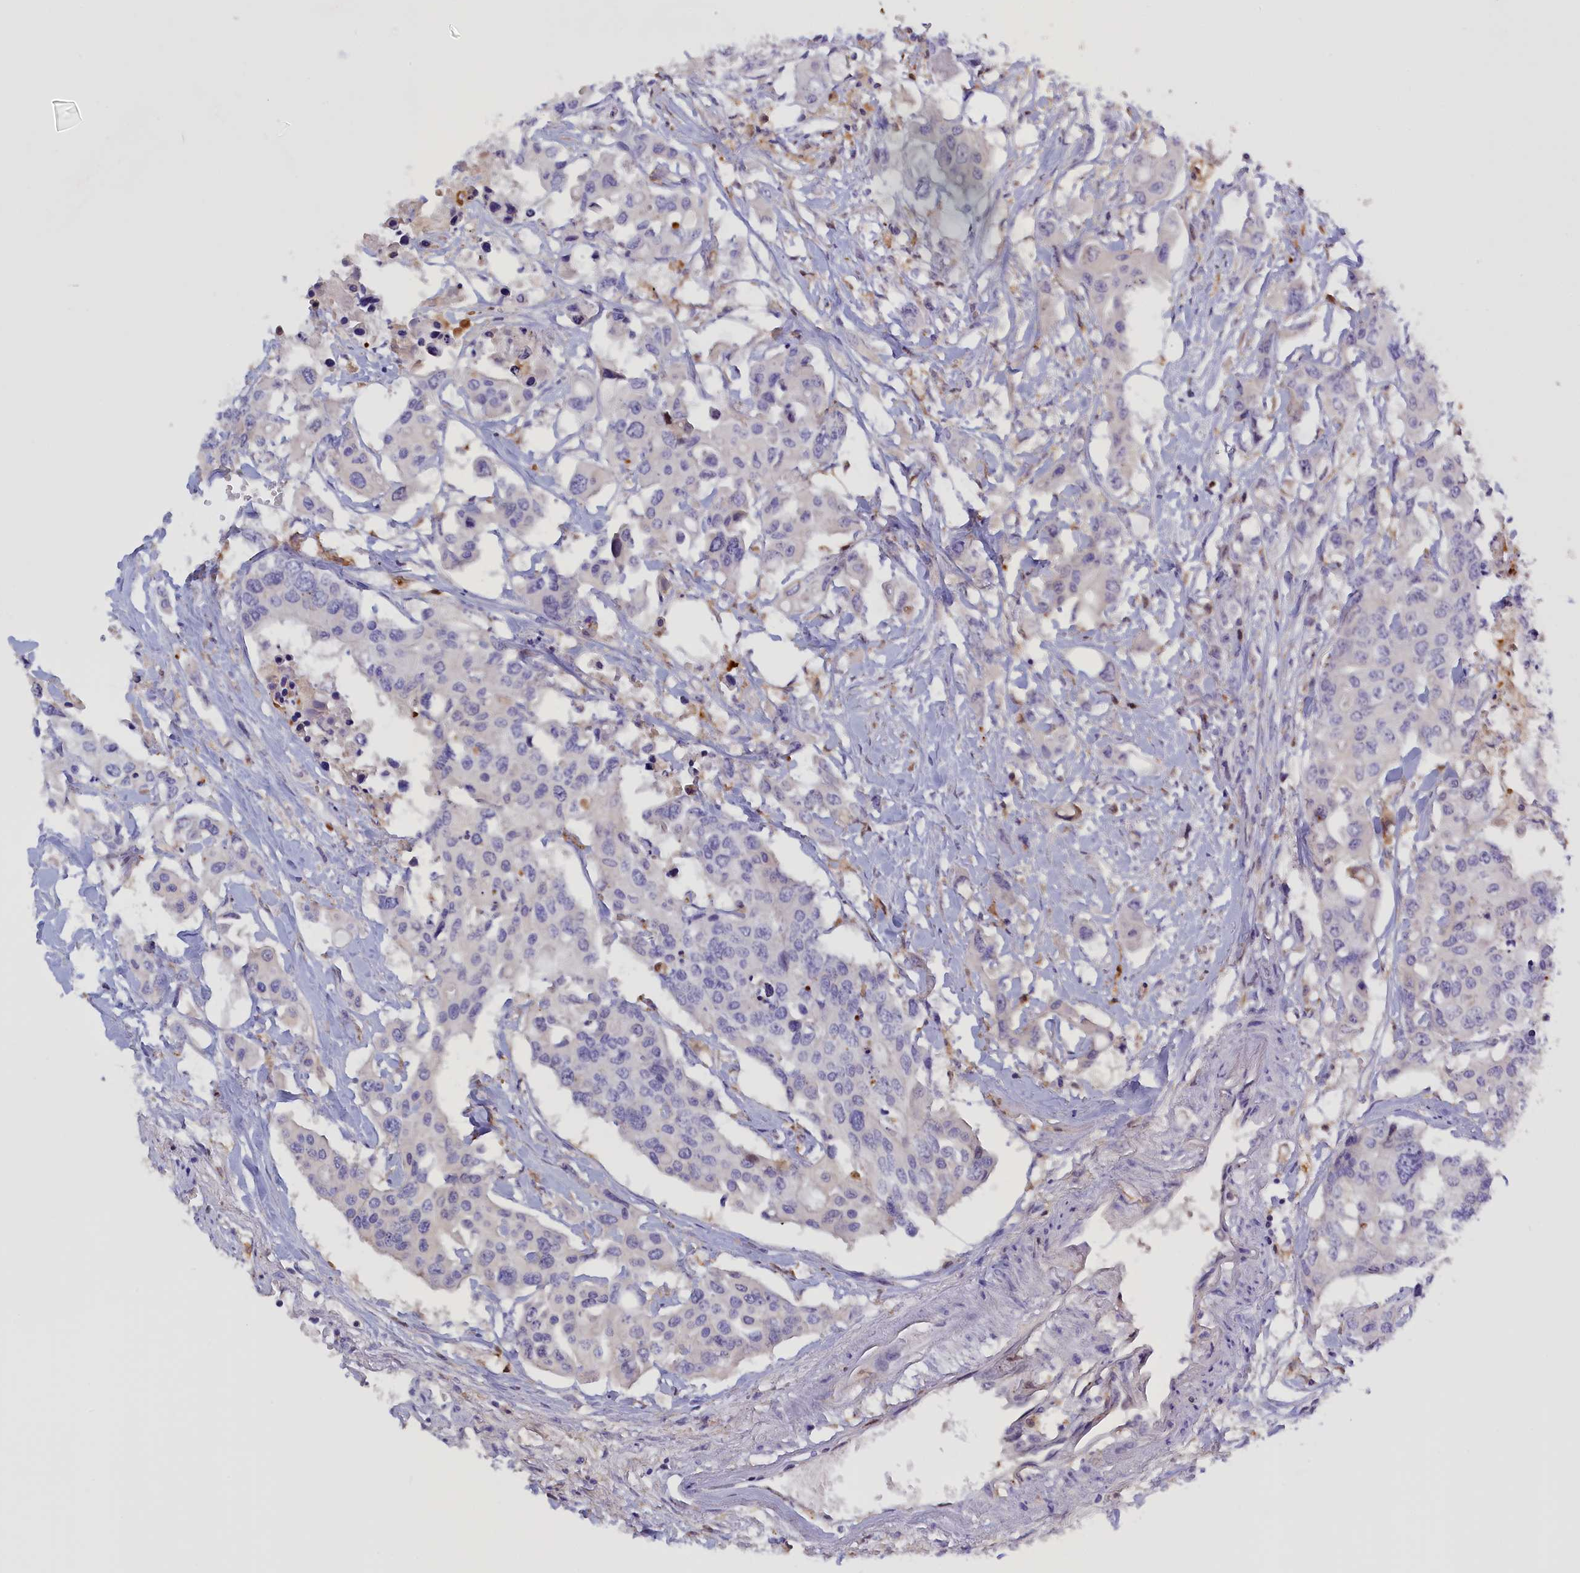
{"staining": {"intensity": "negative", "quantity": "none", "location": "none"}, "tissue": "colorectal cancer", "cell_type": "Tumor cells", "image_type": "cancer", "snomed": [{"axis": "morphology", "description": "Adenocarcinoma, NOS"}, {"axis": "topography", "description": "Colon"}], "caption": "High magnification brightfield microscopy of colorectal cancer stained with DAB (brown) and counterstained with hematoxylin (blue): tumor cells show no significant expression.", "gene": "FAM149B1", "patient": {"sex": "male", "age": 77}}